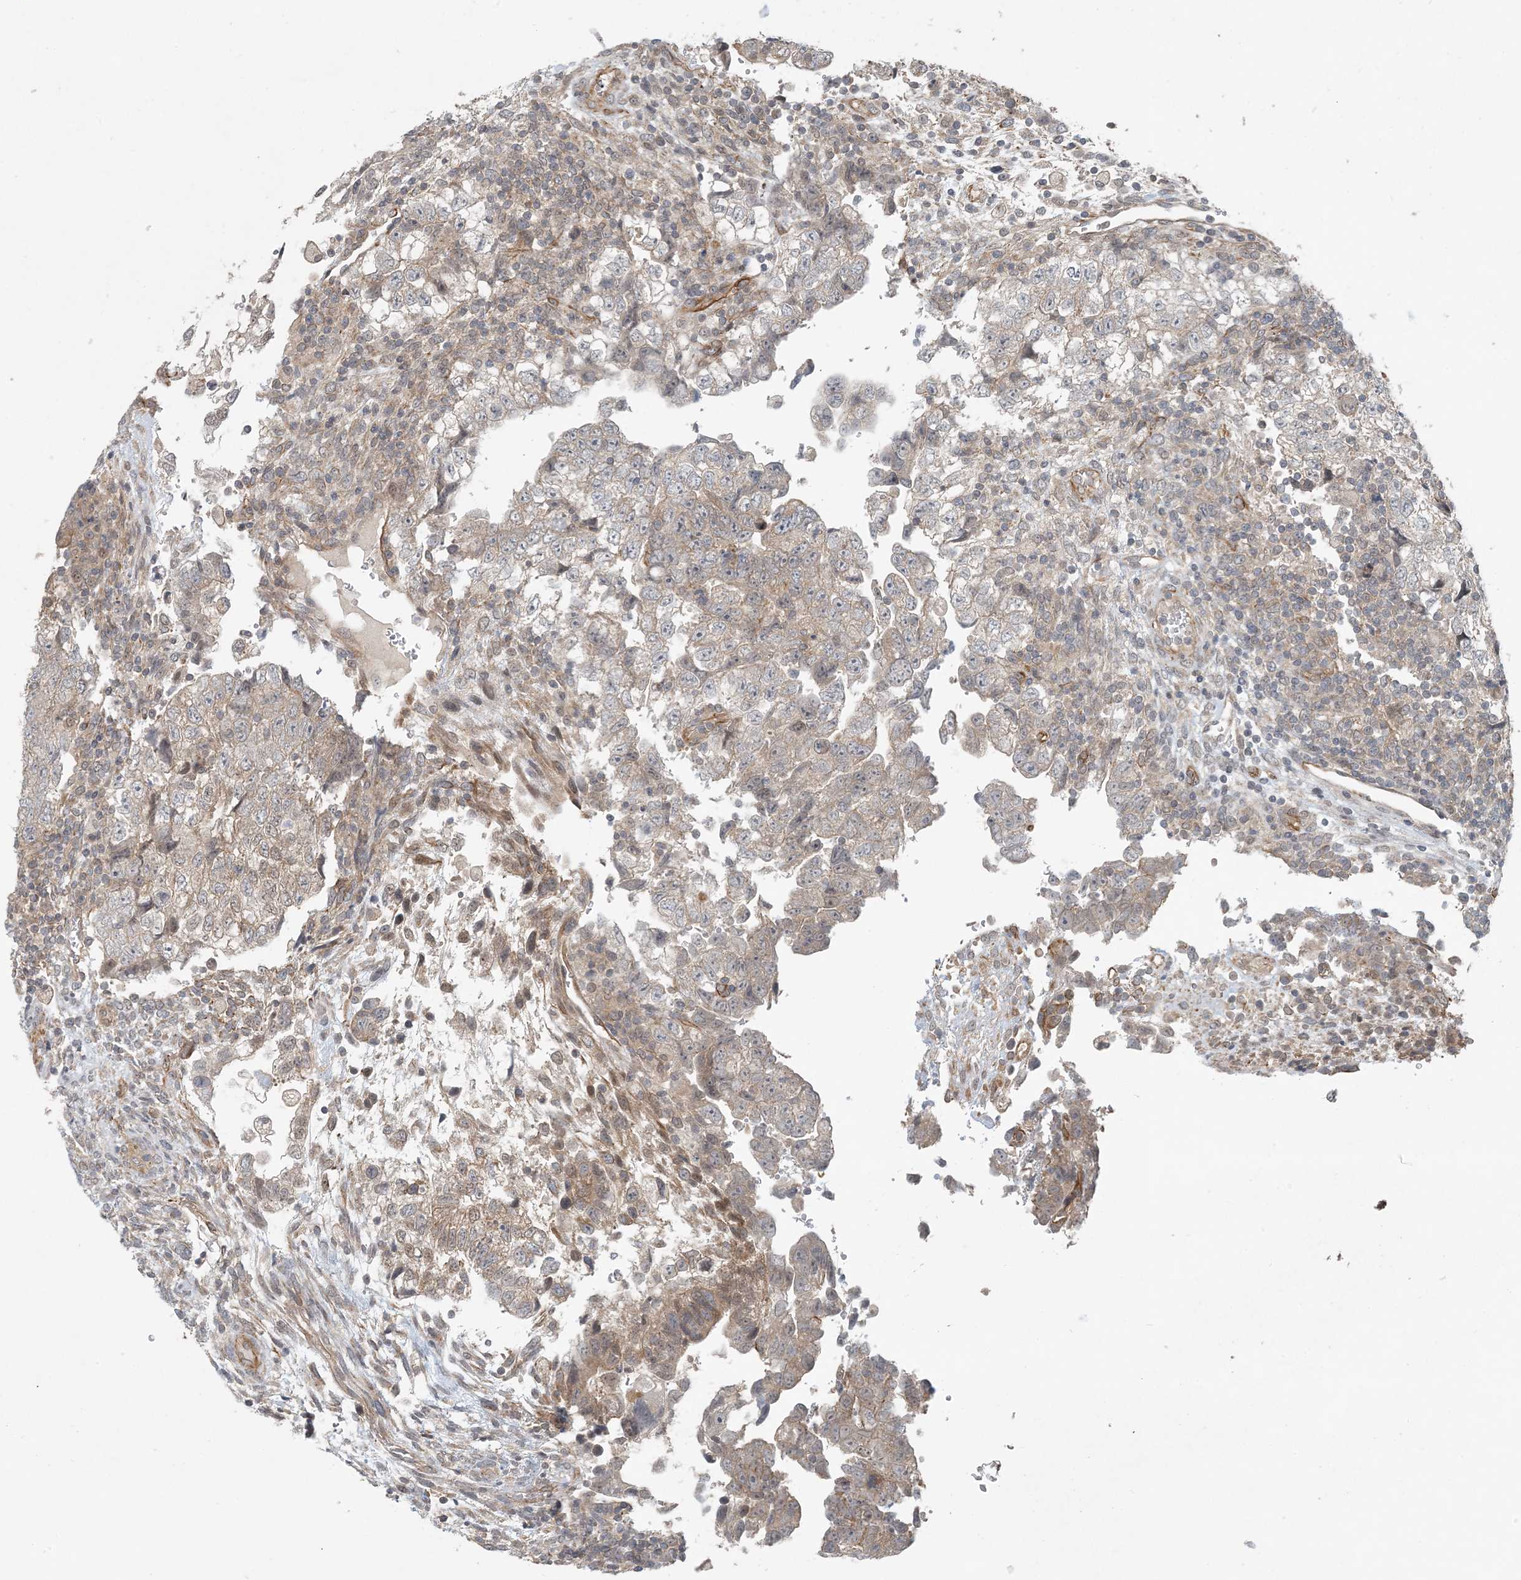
{"staining": {"intensity": "weak", "quantity": ">75%", "location": "cytoplasmic/membranous"}, "tissue": "testis cancer", "cell_type": "Tumor cells", "image_type": "cancer", "snomed": [{"axis": "morphology", "description": "Carcinoma, Embryonal, NOS"}, {"axis": "topography", "description": "Testis"}], "caption": "Testis cancer (embryonal carcinoma) stained with DAB immunohistochemistry (IHC) displays low levels of weak cytoplasmic/membranous positivity in approximately >75% of tumor cells.", "gene": "OBI1", "patient": {"sex": "male", "age": 37}}